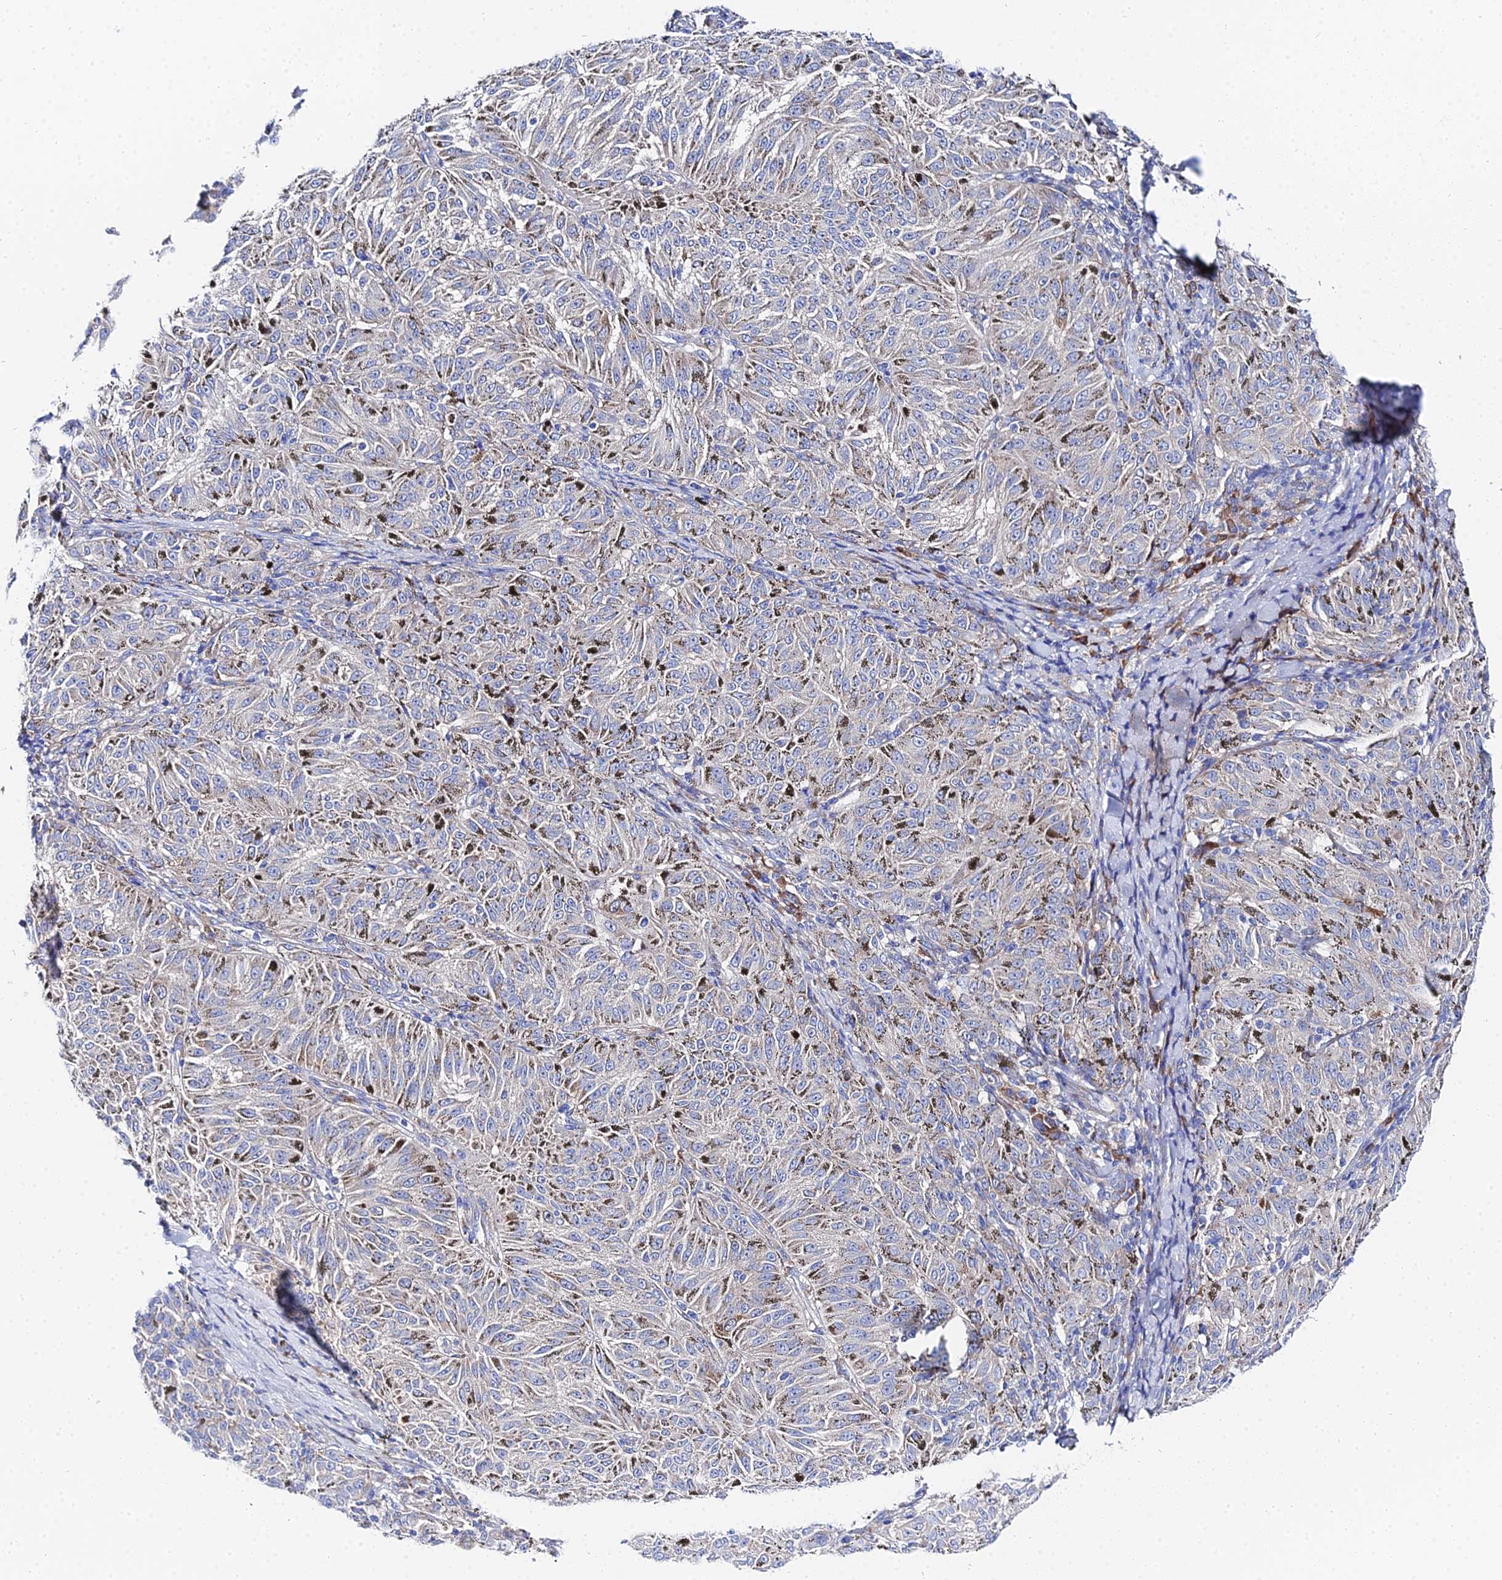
{"staining": {"intensity": "negative", "quantity": "none", "location": "none"}, "tissue": "melanoma", "cell_type": "Tumor cells", "image_type": "cancer", "snomed": [{"axis": "morphology", "description": "Malignant melanoma, NOS"}, {"axis": "topography", "description": "Skin"}], "caption": "IHC of melanoma reveals no expression in tumor cells. (Immunohistochemistry (ihc), brightfield microscopy, high magnification).", "gene": "PTTG1", "patient": {"sex": "female", "age": 72}}